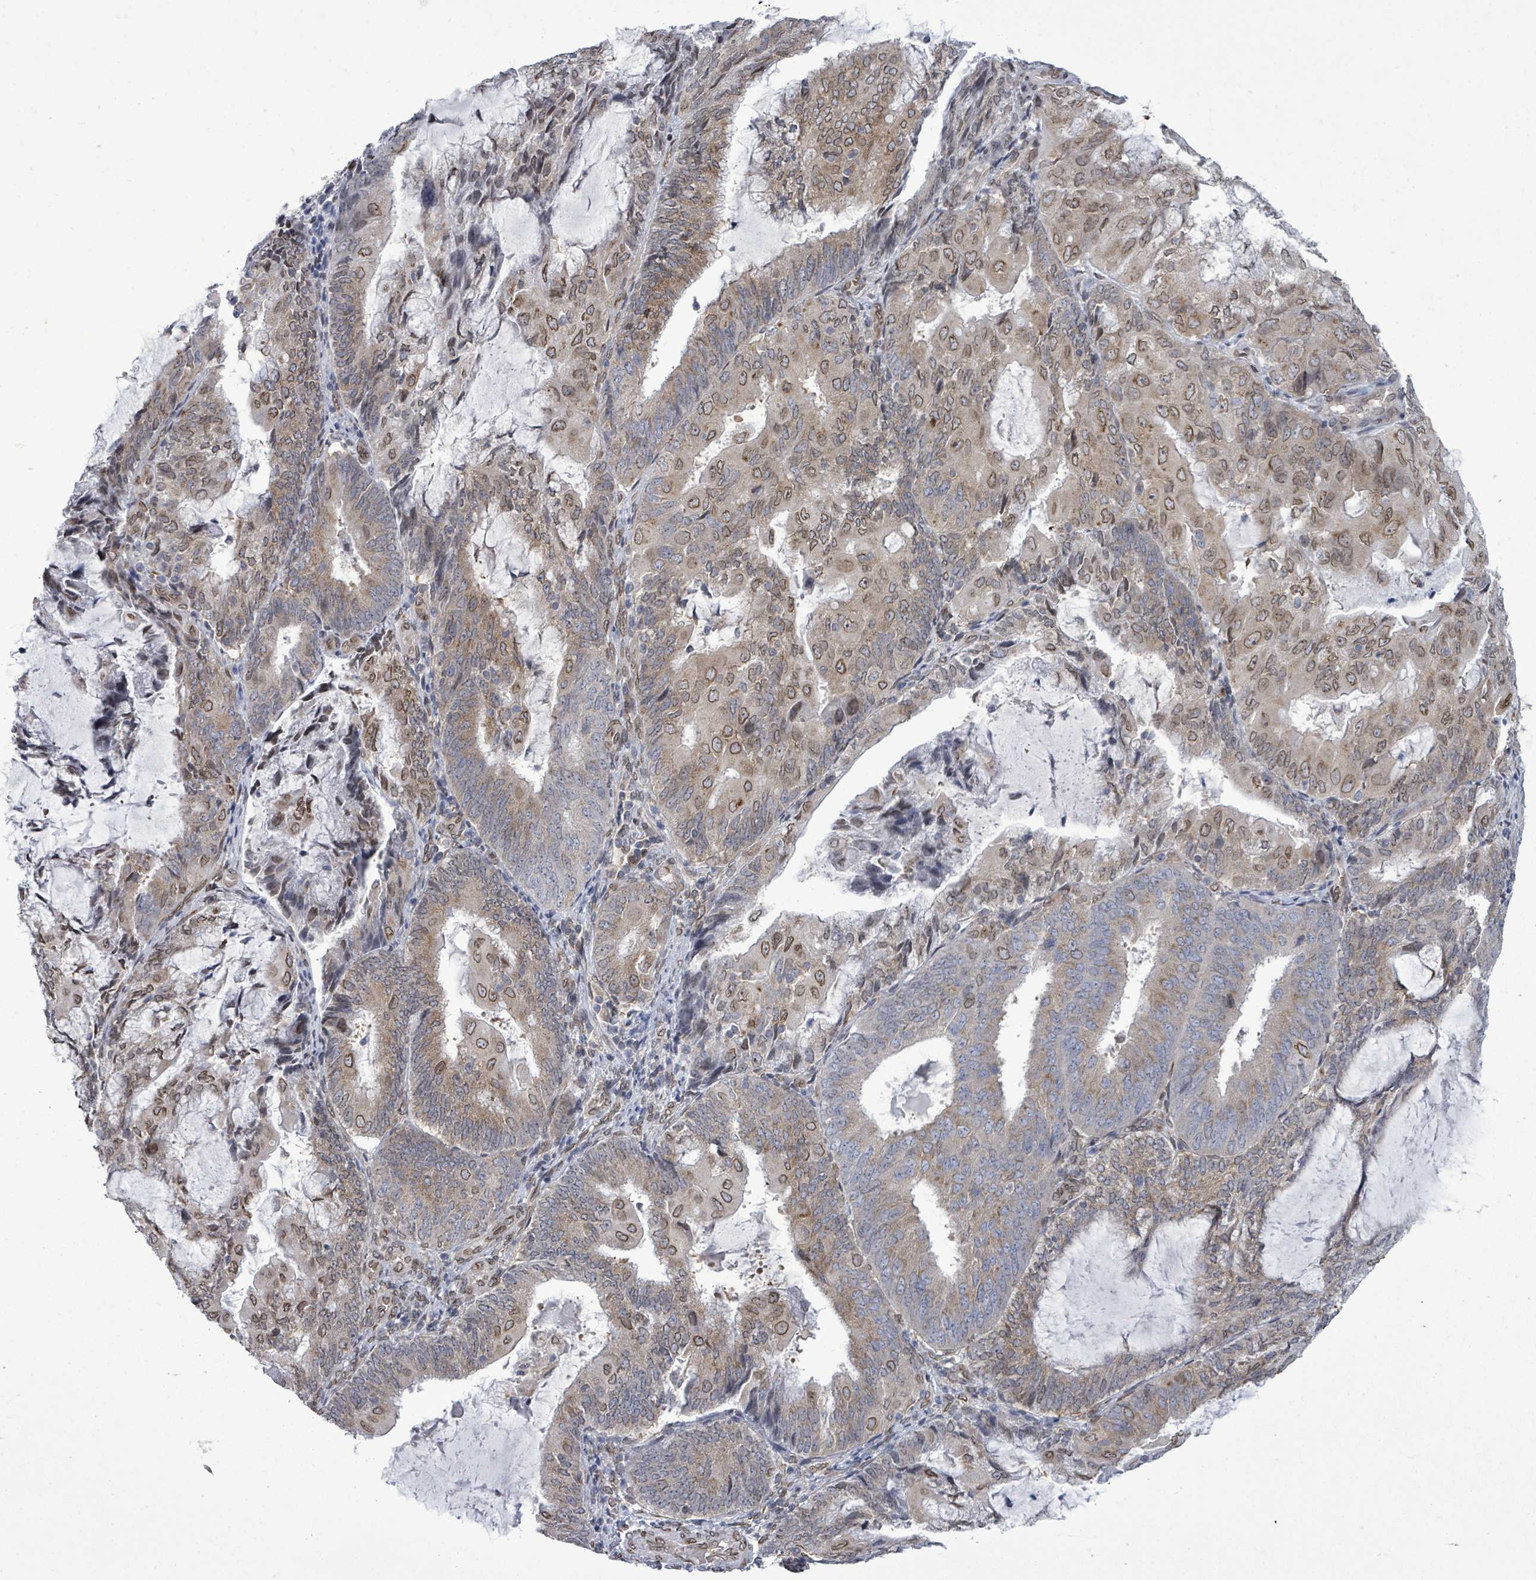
{"staining": {"intensity": "moderate", "quantity": "25%-75%", "location": "cytoplasmic/membranous,nuclear"}, "tissue": "endometrial cancer", "cell_type": "Tumor cells", "image_type": "cancer", "snomed": [{"axis": "morphology", "description": "Adenocarcinoma, NOS"}, {"axis": "topography", "description": "Endometrium"}], "caption": "An IHC photomicrograph of tumor tissue is shown. Protein staining in brown highlights moderate cytoplasmic/membranous and nuclear positivity in adenocarcinoma (endometrial) within tumor cells.", "gene": "ARFGAP1", "patient": {"sex": "female", "age": 81}}